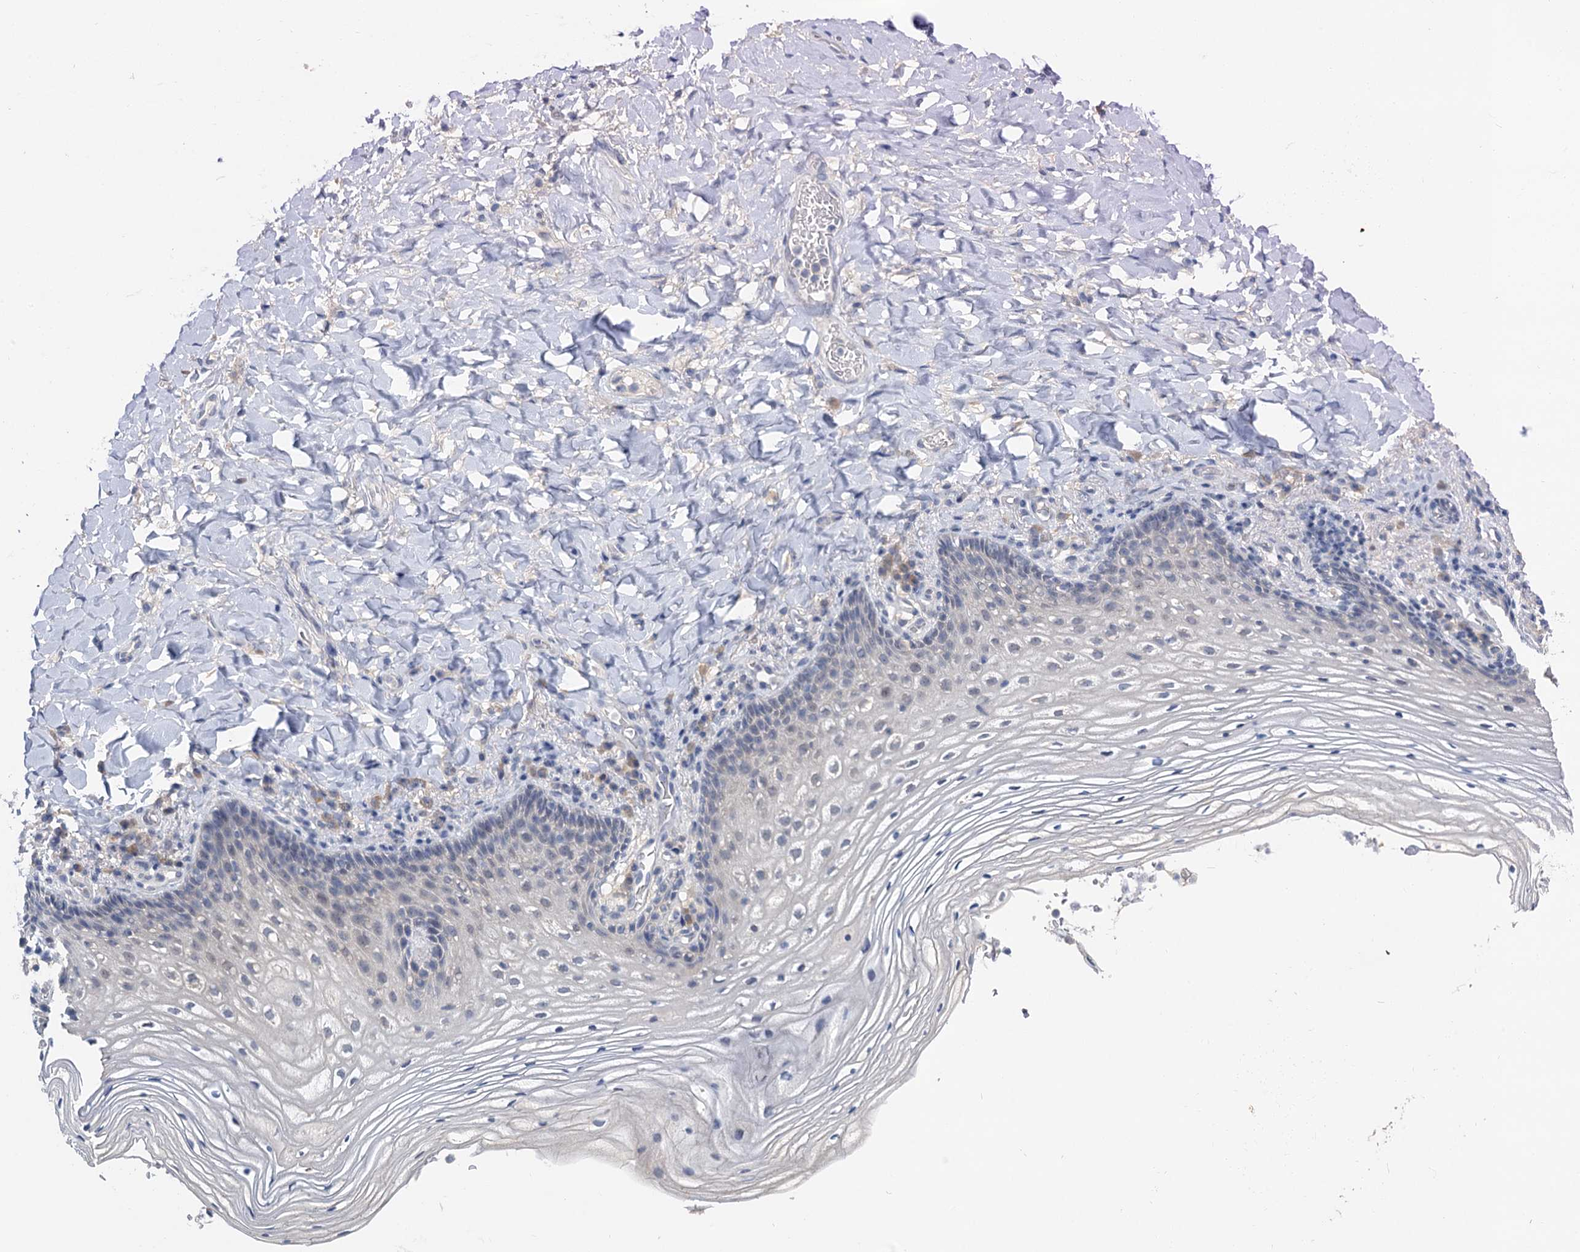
{"staining": {"intensity": "negative", "quantity": "none", "location": "none"}, "tissue": "vagina", "cell_type": "Squamous epithelial cells", "image_type": "normal", "snomed": [{"axis": "morphology", "description": "Normal tissue, NOS"}, {"axis": "topography", "description": "Vagina"}], "caption": "Protein analysis of unremarkable vagina reveals no significant staining in squamous epithelial cells. (DAB immunohistochemistry visualized using brightfield microscopy, high magnification).", "gene": "ANKRD42", "patient": {"sex": "female", "age": 60}}